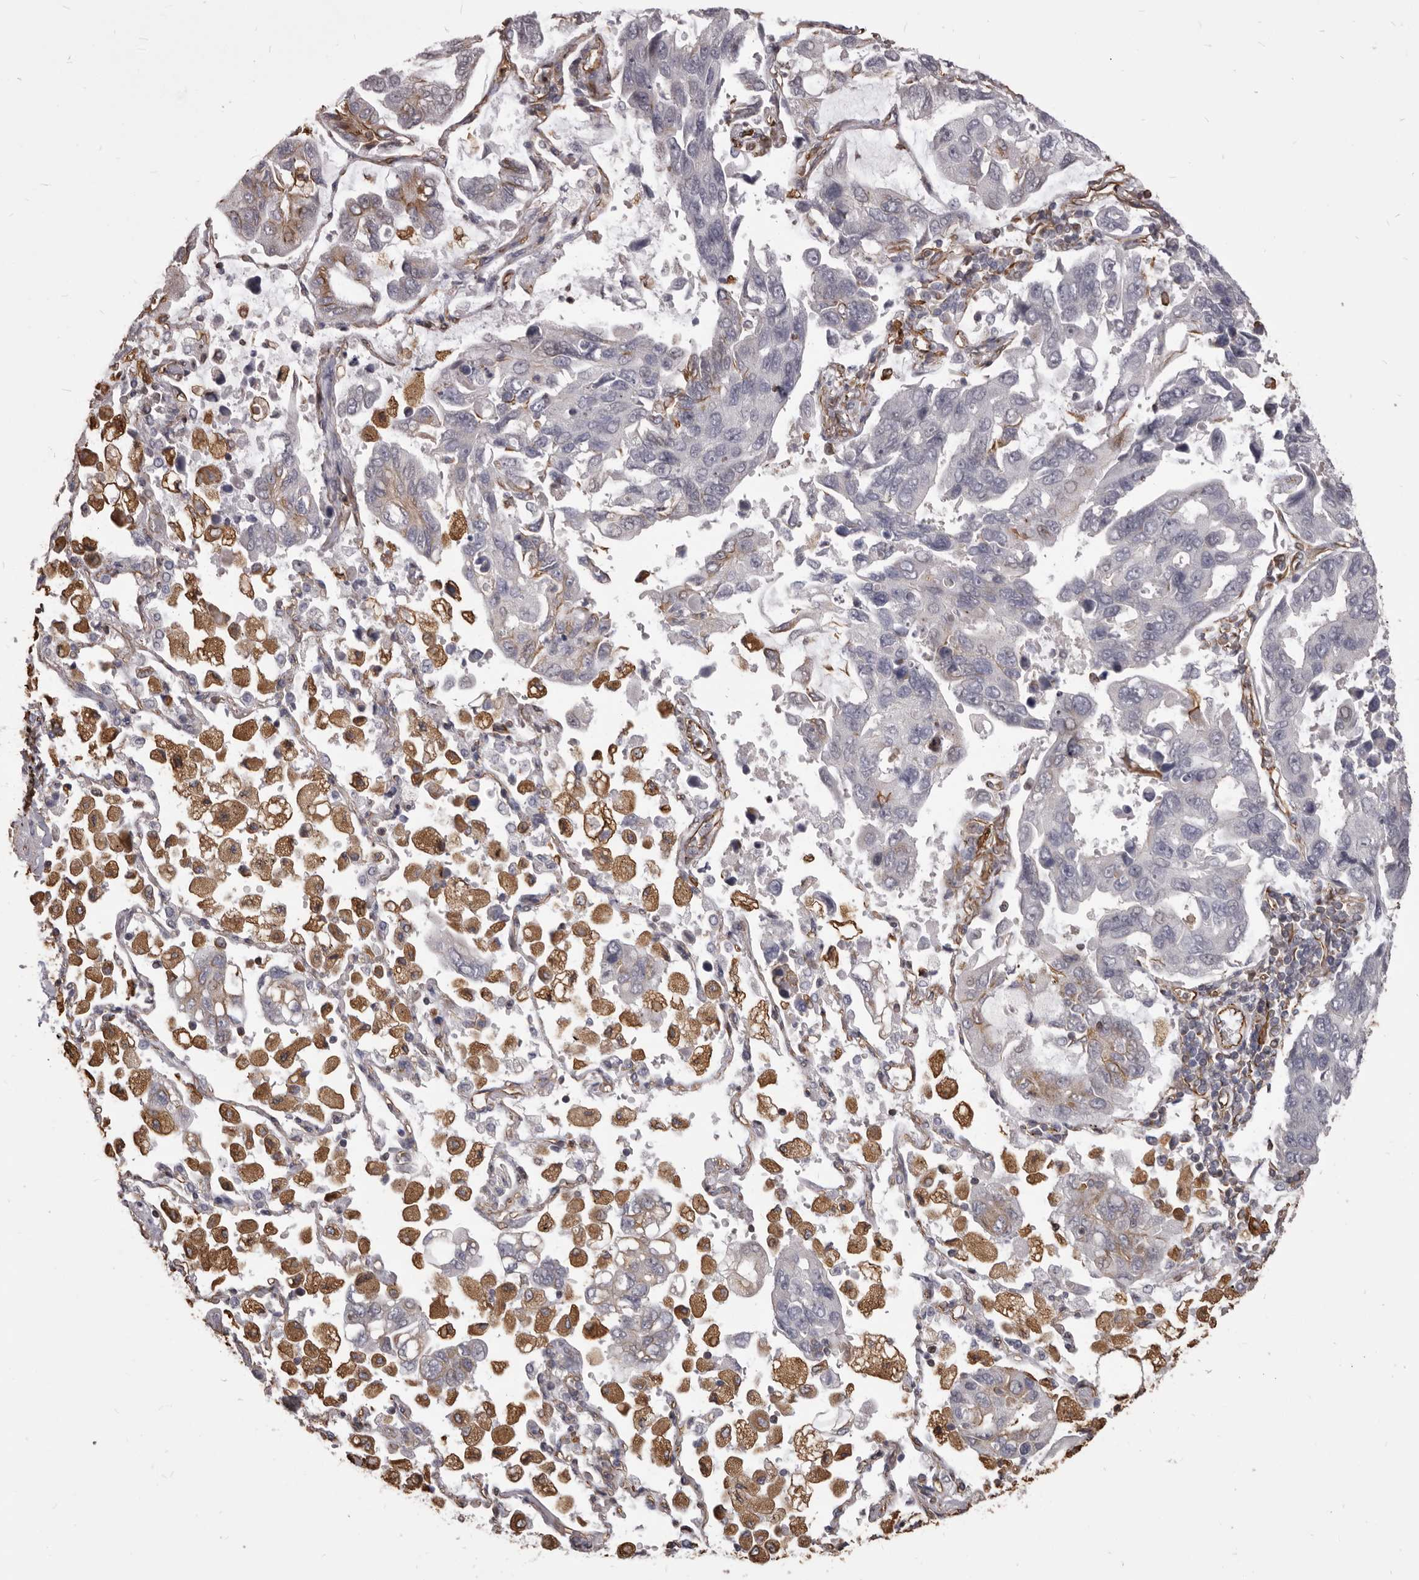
{"staining": {"intensity": "negative", "quantity": "none", "location": "none"}, "tissue": "lung cancer", "cell_type": "Tumor cells", "image_type": "cancer", "snomed": [{"axis": "morphology", "description": "Adenocarcinoma, NOS"}, {"axis": "topography", "description": "Lung"}], "caption": "IHC of lung adenocarcinoma demonstrates no staining in tumor cells. (DAB immunohistochemistry (IHC) visualized using brightfield microscopy, high magnification).", "gene": "MTURN", "patient": {"sex": "male", "age": 64}}